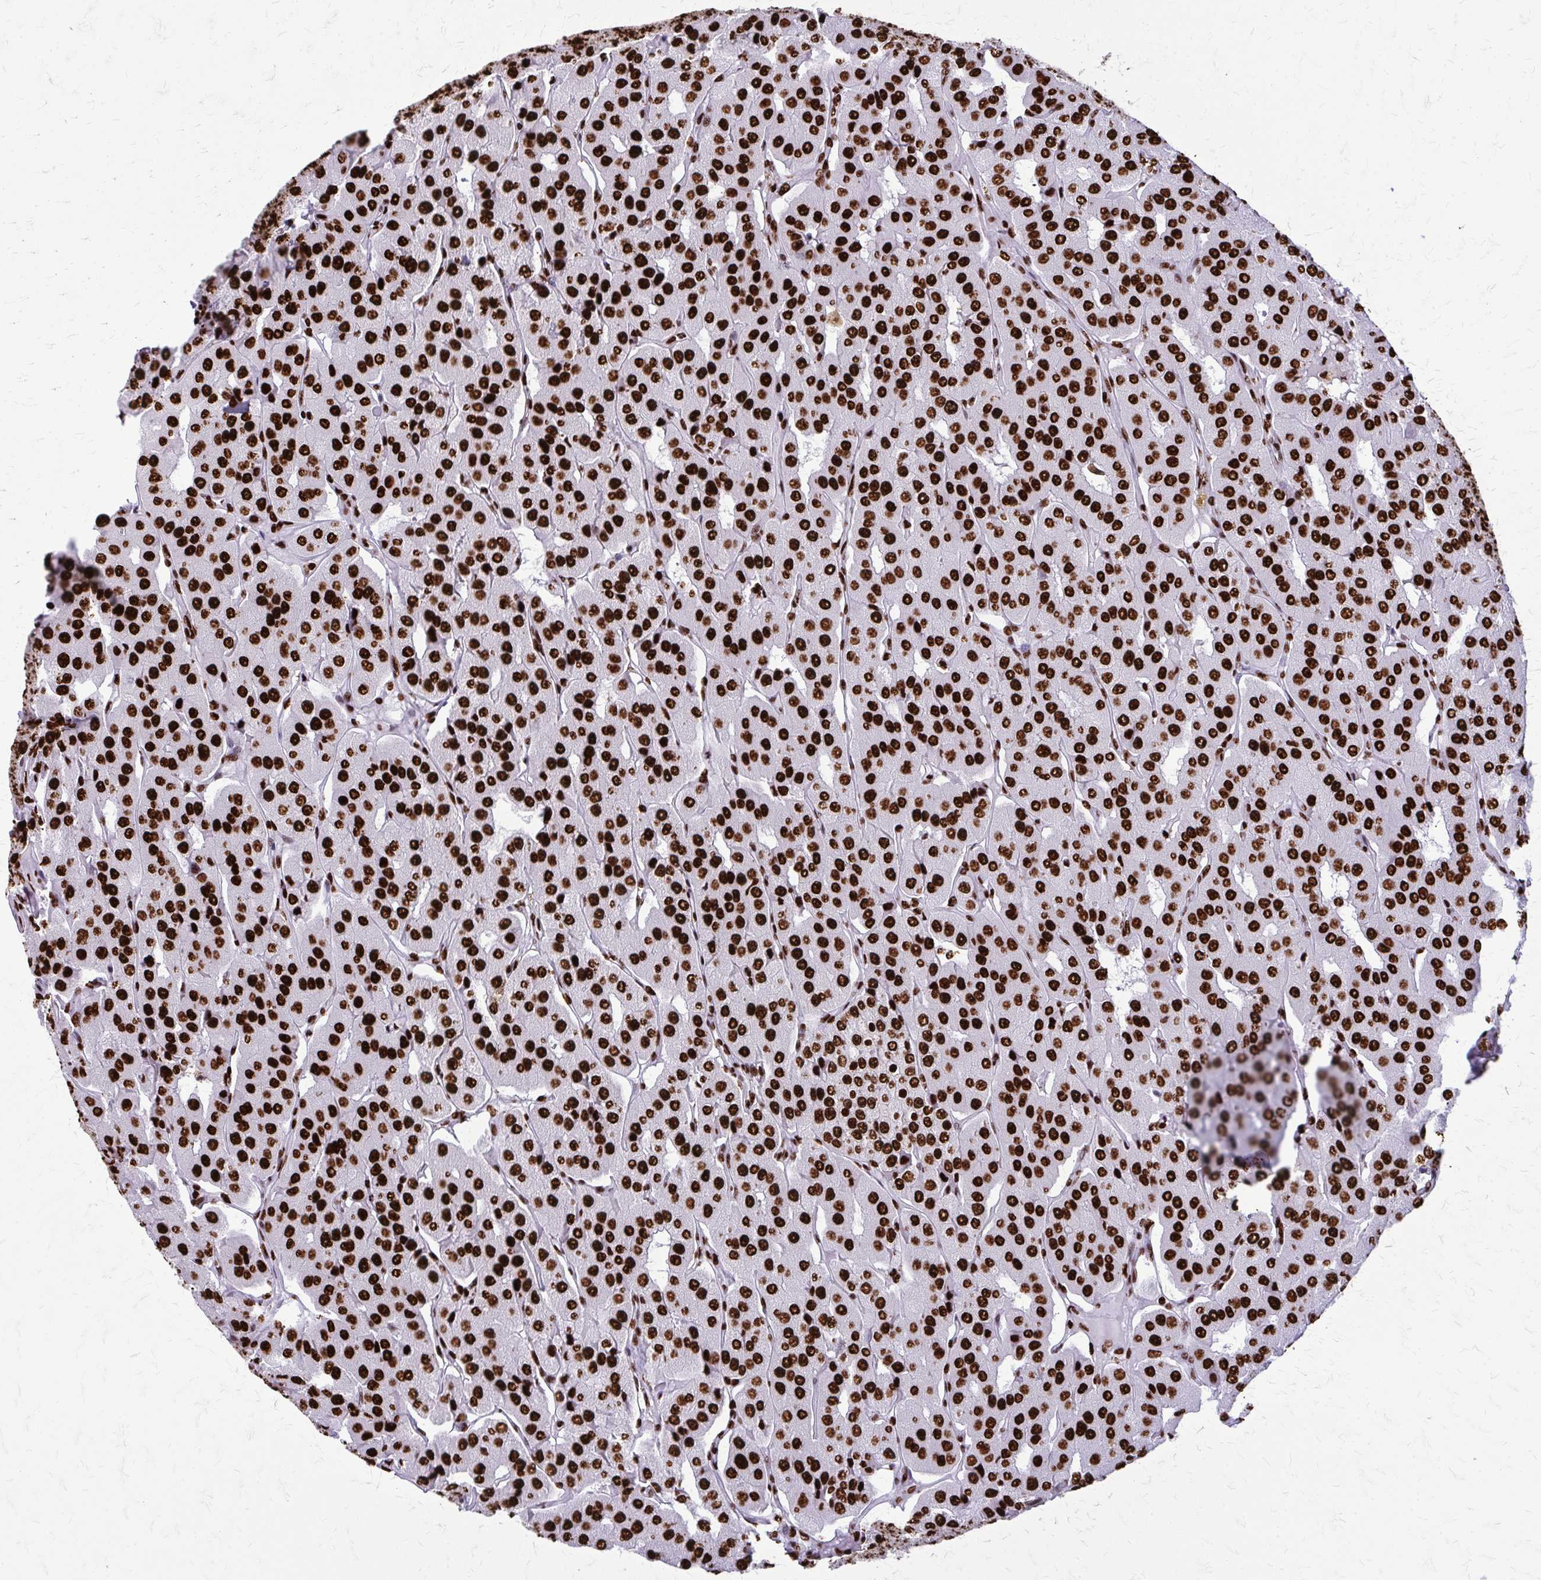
{"staining": {"intensity": "strong", "quantity": ">75%", "location": "nuclear"}, "tissue": "parathyroid gland", "cell_type": "Glandular cells", "image_type": "normal", "snomed": [{"axis": "morphology", "description": "Normal tissue, NOS"}, {"axis": "morphology", "description": "Adenoma, NOS"}, {"axis": "topography", "description": "Parathyroid gland"}], "caption": "A brown stain labels strong nuclear positivity of a protein in glandular cells of unremarkable human parathyroid gland. The staining is performed using DAB brown chromogen to label protein expression. The nuclei are counter-stained blue using hematoxylin.", "gene": "SFPQ", "patient": {"sex": "female", "age": 86}}